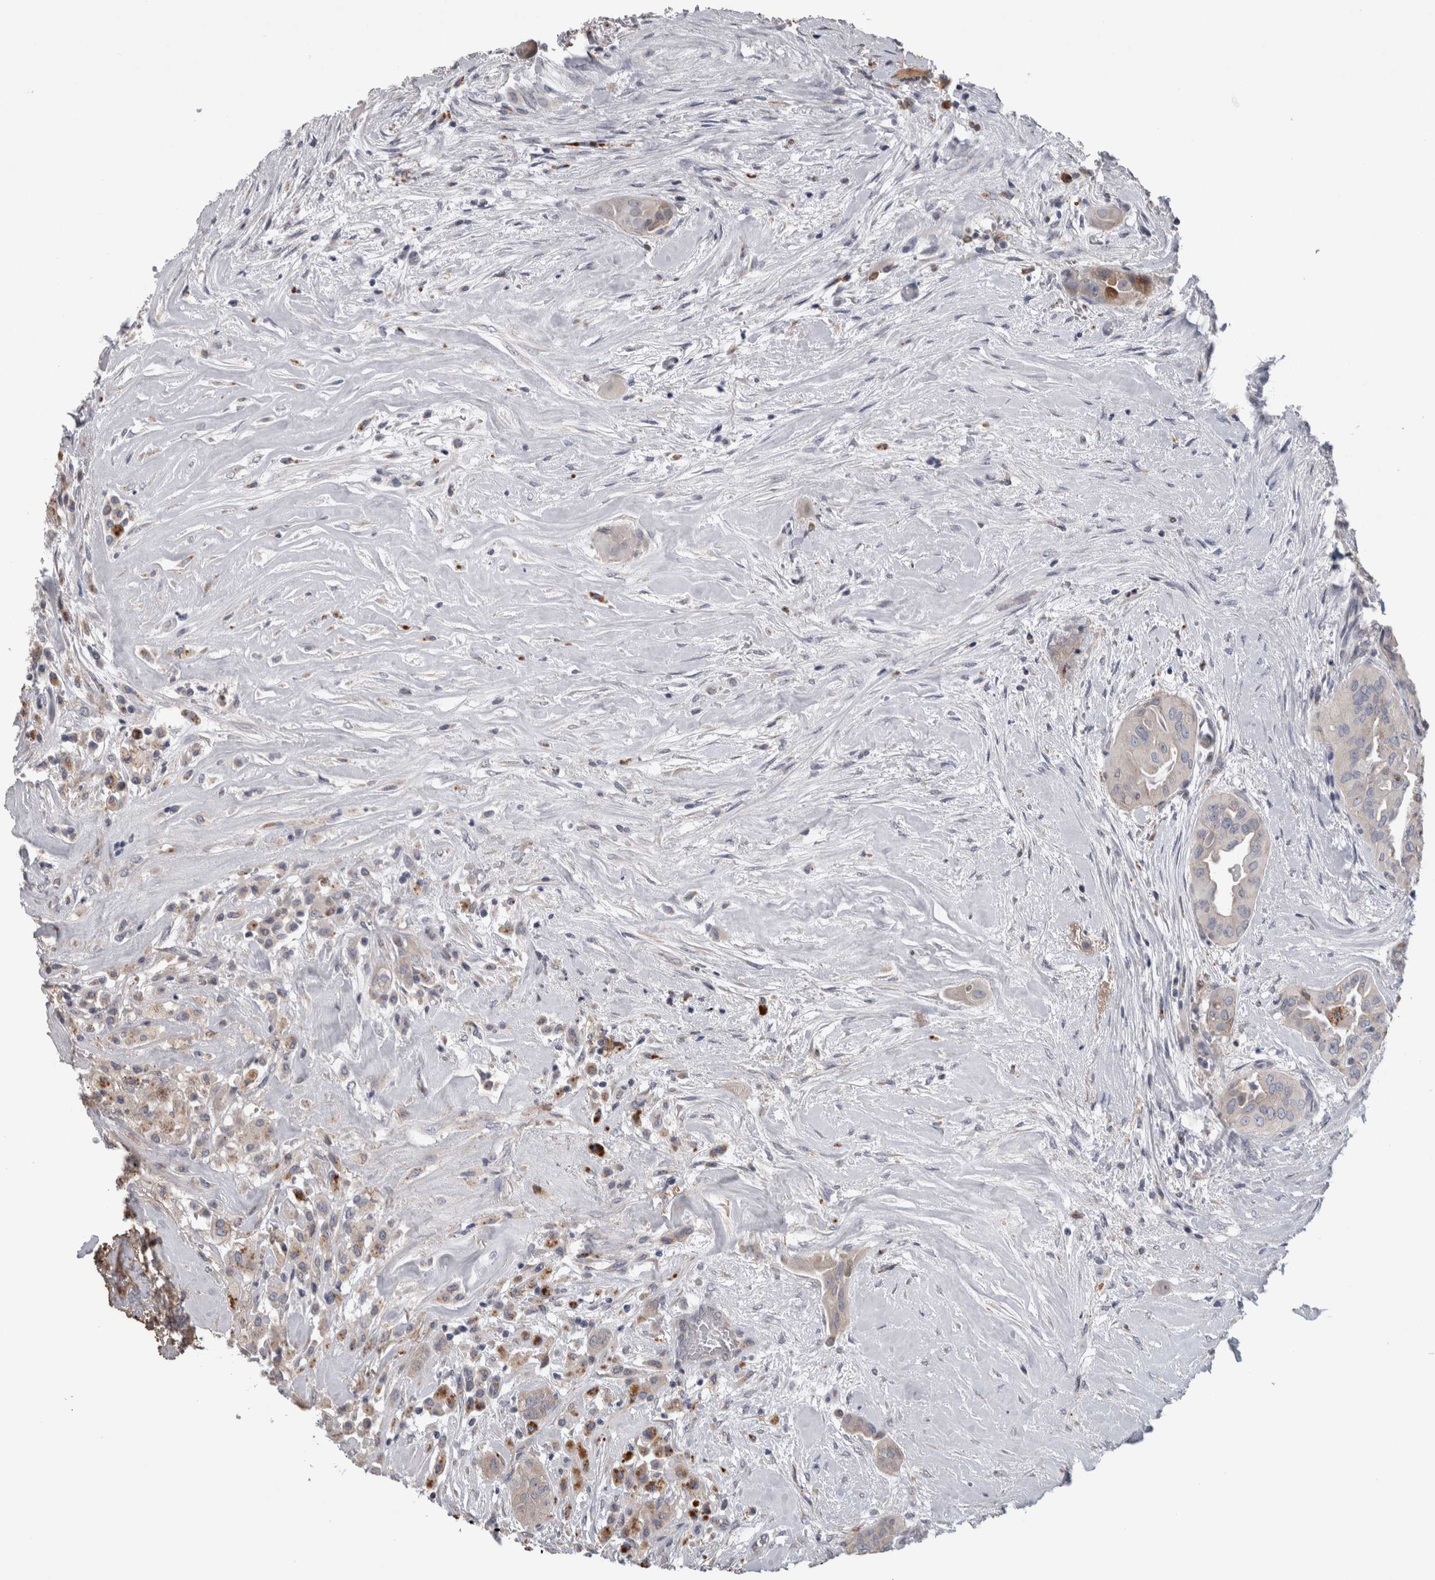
{"staining": {"intensity": "weak", "quantity": "<25%", "location": "cytoplasmic/membranous"}, "tissue": "thyroid cancer", "cell_type": "Tumor cells", "image_type": "cancer", "snomed": [{"axis": "morphology", "description": "Papillary adenocarcinoma, NOS"}, {"axis": "topography", "description": "Thyroid gland"}], "caption": "A high-resolution image shows immunohistochemistry (IHC) staining of thyroid cancer (papillary adenocarcinoma), which shows no significant staining in tumor cells.", "gene": "STC1", "patient": {"sex": "female", "age": 59}}